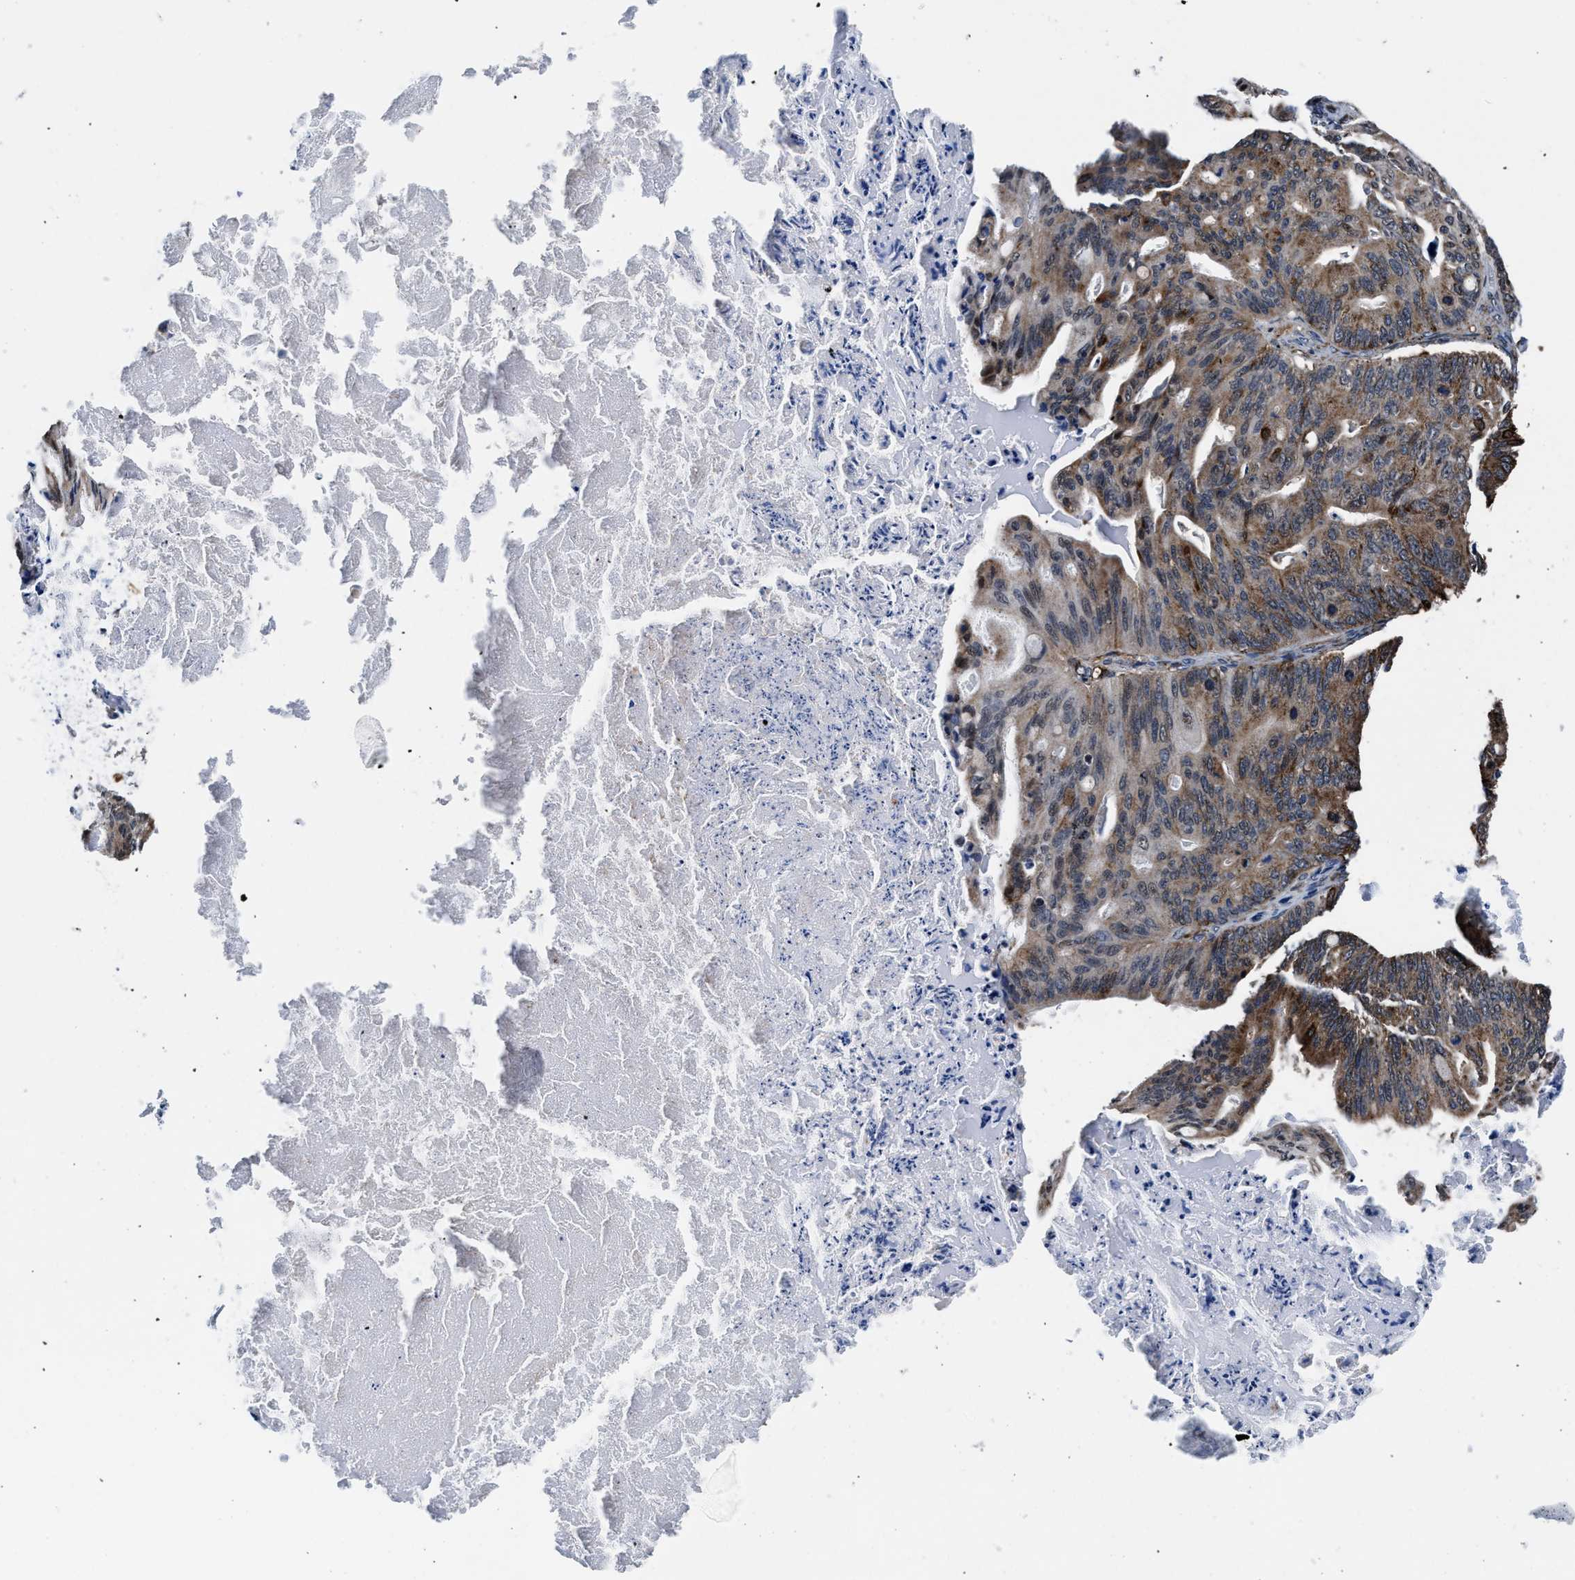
{"staining": {"intensity": "moderate", "quantity": ">75%", "location": "cytoplasmic/membranous"}, "tissue": "ovarian cancer", "cell_type": "Tumor cells", "image_type": "cancer", "snomed": [{"axis": "morphology", "description": "Cystadenocarcinoma, mucinous, NOS"}, {"axis": "topography", "description": "Ovary"}], "caption": "Immunohistochemical staining of mucinous cystadenocarcinoma (ovarian) displays medium levels of moderate cytoplasmic/membranous expression in about >75% of tumor cells. The protein of interest is shown in brown color, while the nuclei are stained blue.", "gene": "MARCKSL1", "patient": {"sex": "female", "age": 36}}